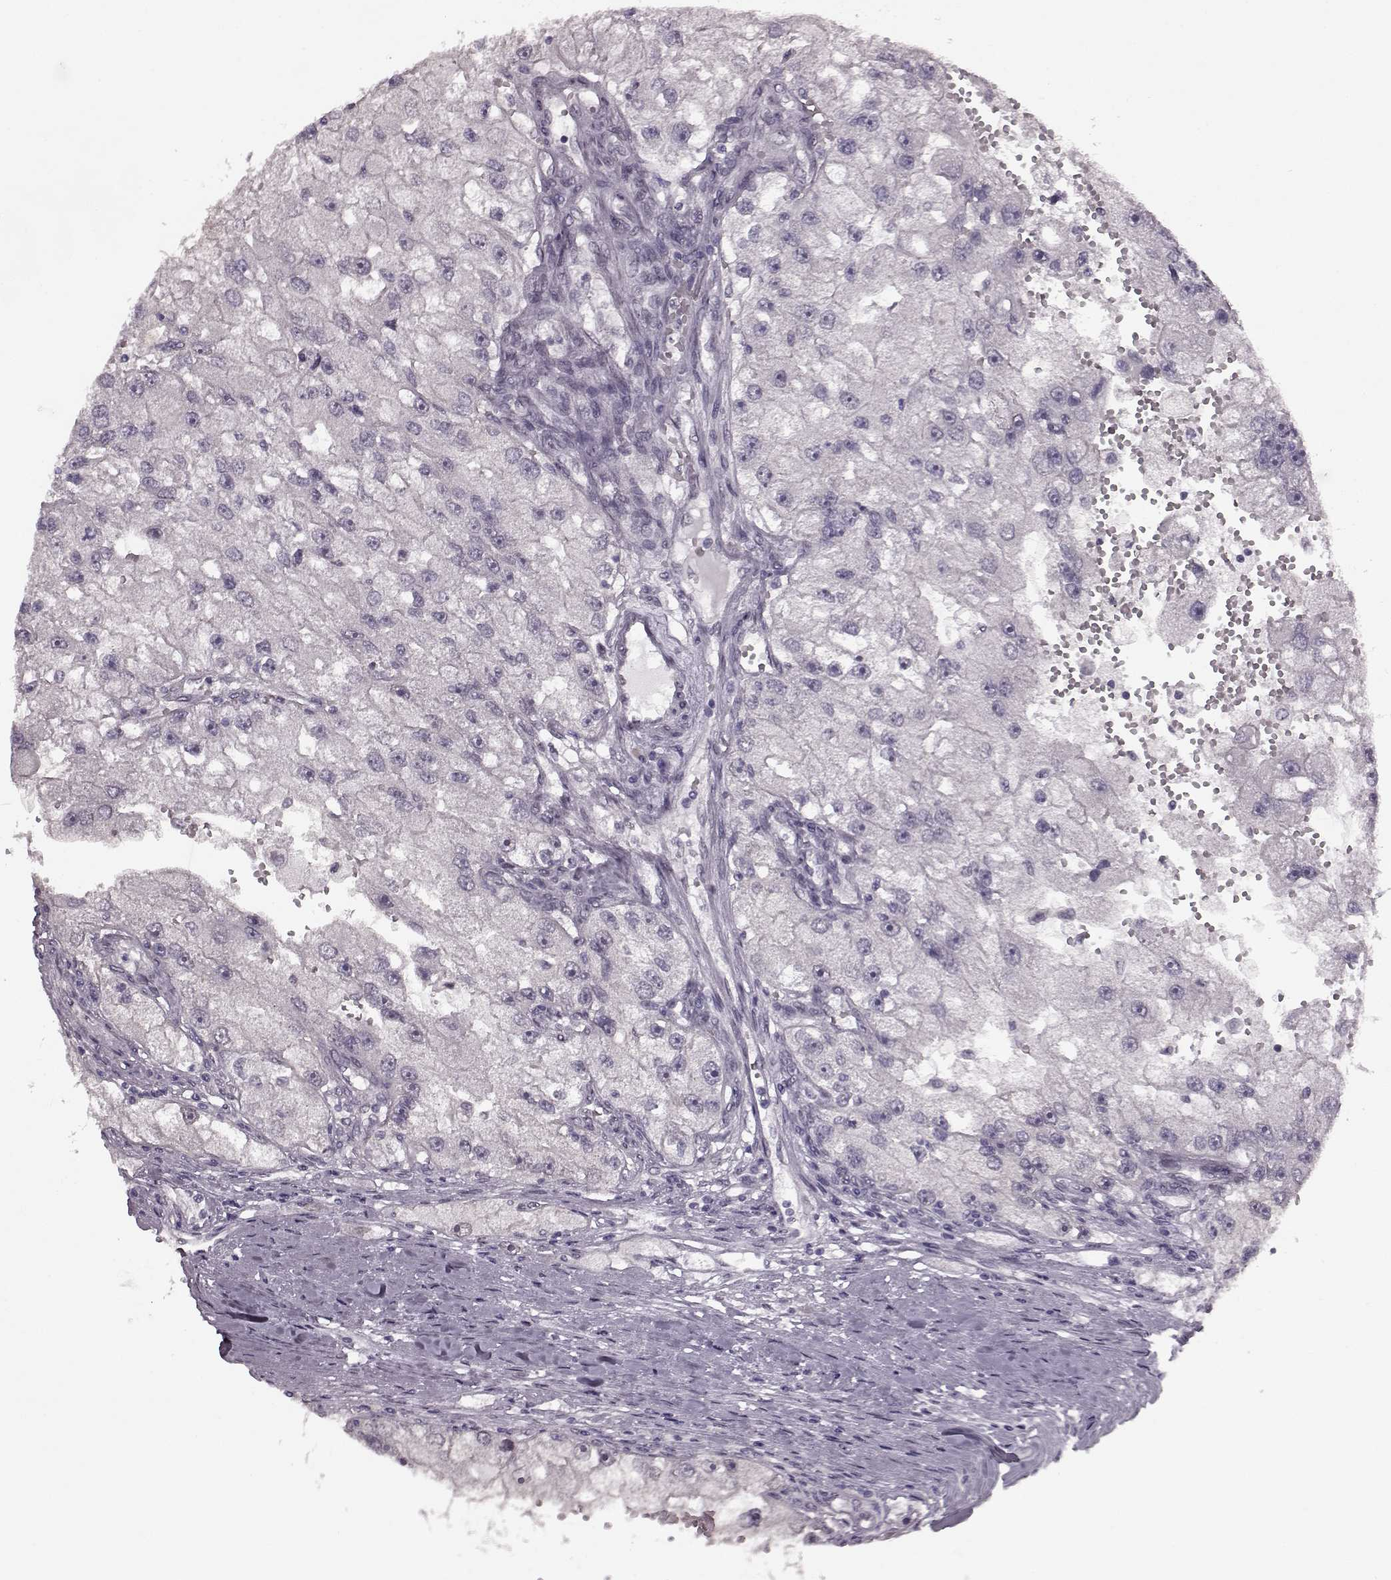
{"staining": {"intensity": "negative", "quantity": "none", "location": "none"}, "tissue": "renal cancer", "cell_type": "Tumor cells", "image_type": "cancer", "snomed": [{"axis": "morphology", "description": "Adenocarcinoma, NOS"}, {"axis": "topography", "description": "Kidney"}], "caption": "The histopathology image shows no staining of tumor cells in renal cancer (adenocarcinoma).", "gene": "STX1B", "patient": {"sex": "male", "age": 63}}